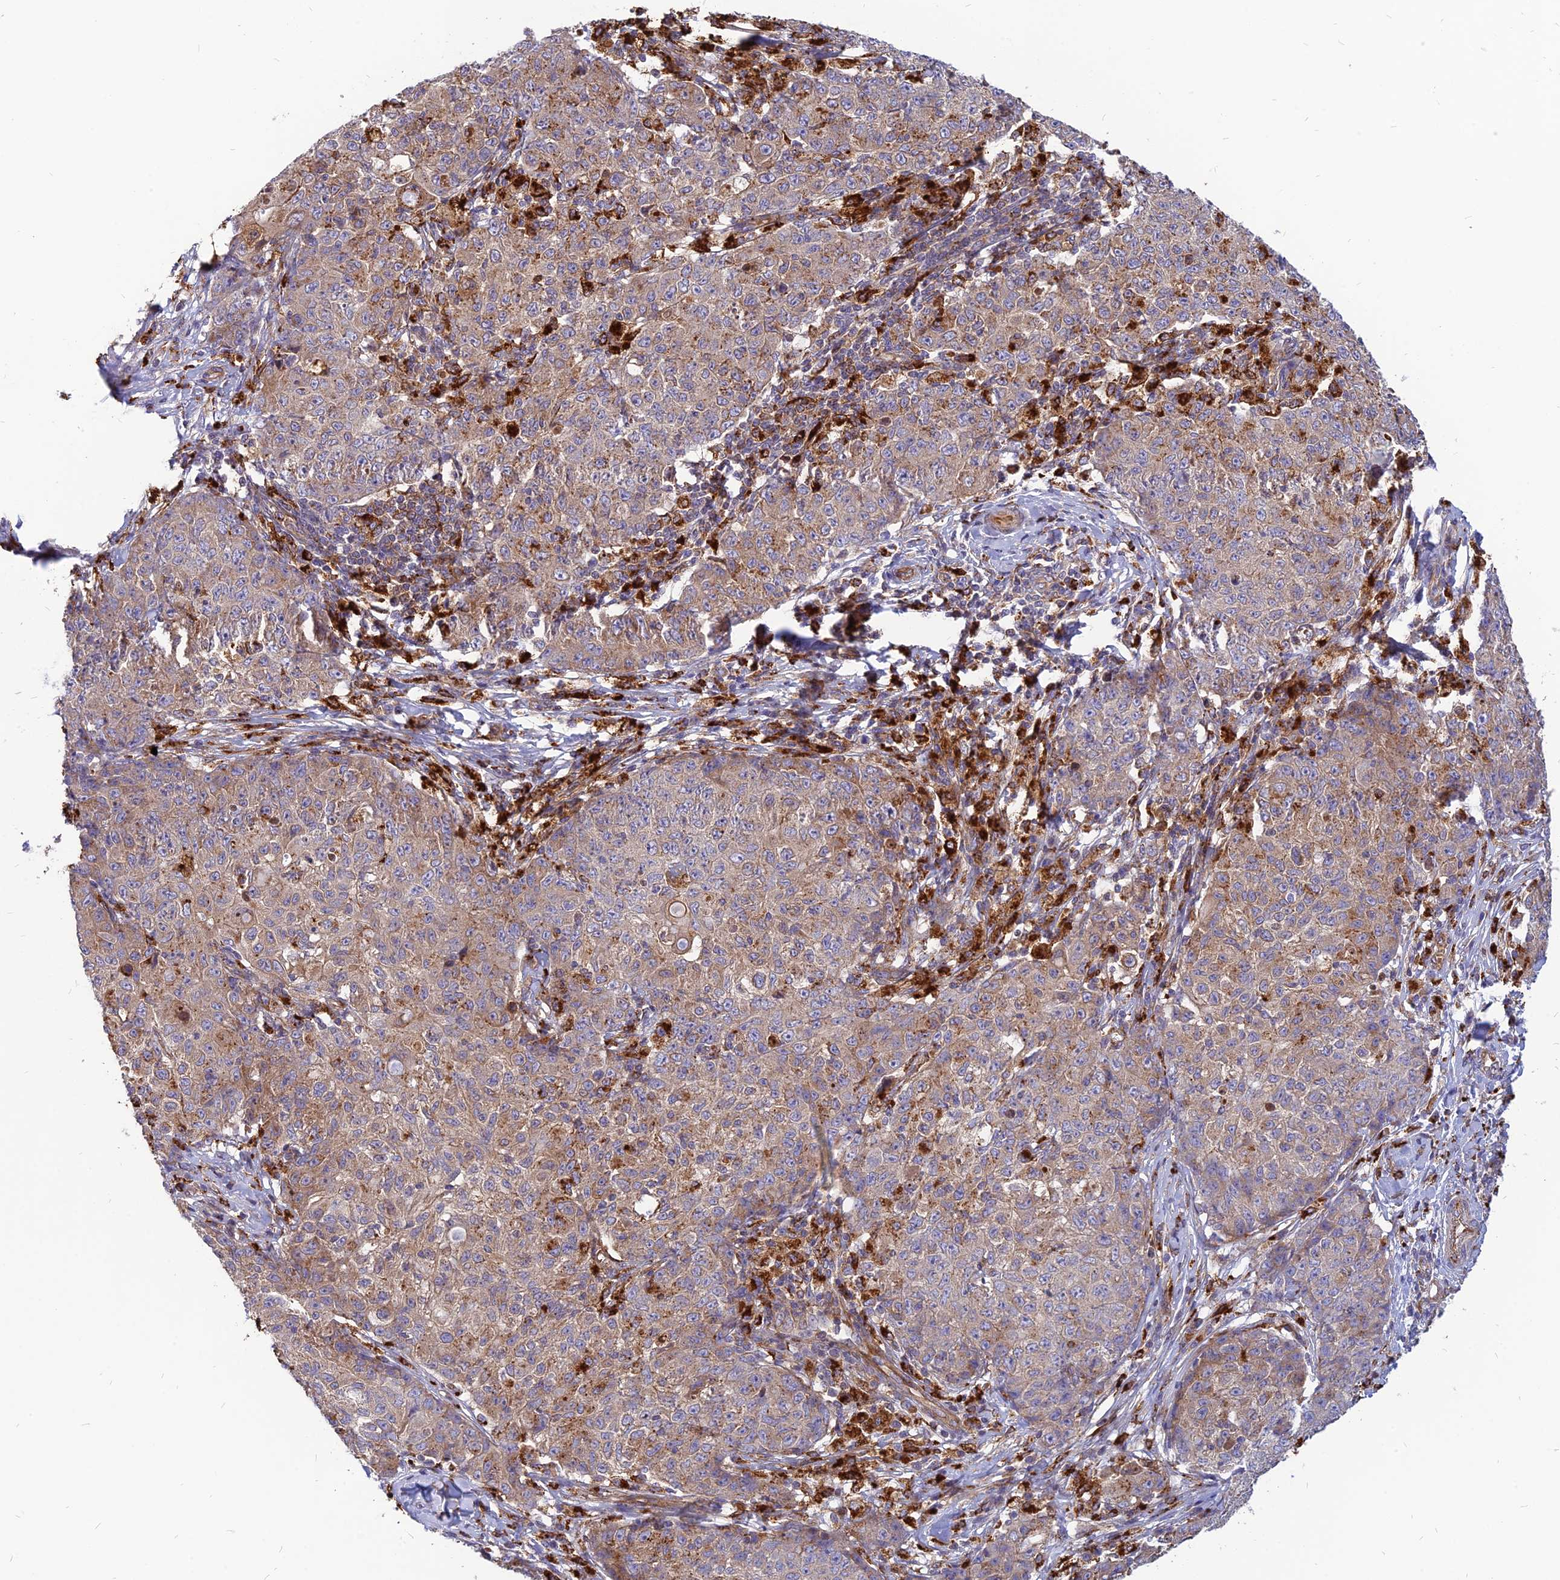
{"staining": {"intensity": "weak", "quantity": ">75%", "location": "cytoplasmic/membranous"}, "tissue": "ovarian cancer", "cell_type": "Tumor cells", "image_type": "cancer", "snomed": [{"axis": "morphology", "description": "Carcinoma, endometroid"}, {"axis": "topography", "description": "Ovary"}], "caption": "A high-resolution photomicrograph shows immunohistochemistry staining of ovarian cancer (endometroid carcinoma), which shows weak cytoplasmic/membranous positivity in about >75% of tumor cells. Nuclei are stained in blue.", "gene": "PHKA2", "patient": {"sex": "female", "age": 42}}